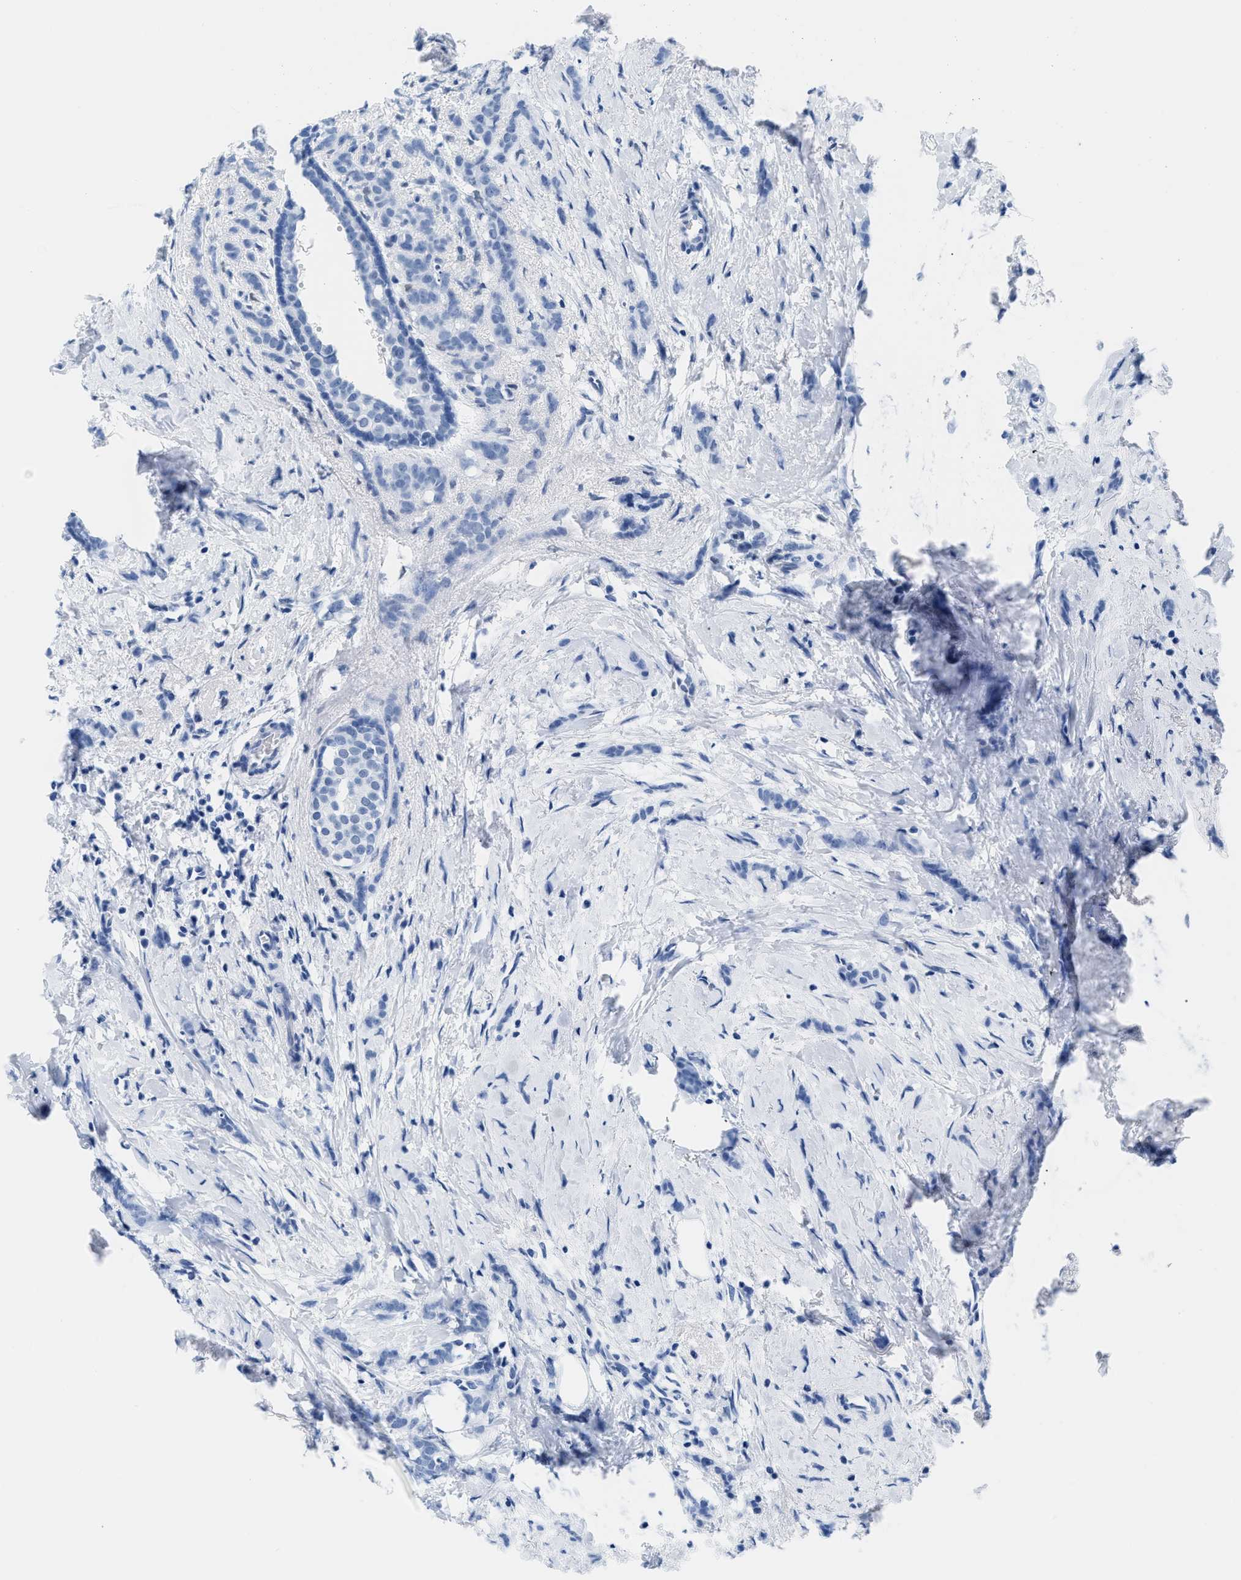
{"staining": {"intensity": "negative", "quantity": "none", "location": "none"}, "tissue": "breast cancer", "cell_type": "Tumor cells", "image_type": "cancer", "snomed": [{"axis": "morphology", "description": "Lobular carcinoma, in situ"}, {"axis": "morphology", "description": "Lobular carcinoma"}, {"axis": "topography", "description": "Breast"}], "caption": "There is no significant positivity in tumor cells of breast lobular carcinoma. (DAB (3,3'-diaminobenzidine) immunohistochemistry (IHC), high magnification).", "gene": "CTBP1", "patient": {"sex": "female", "age": 41}}